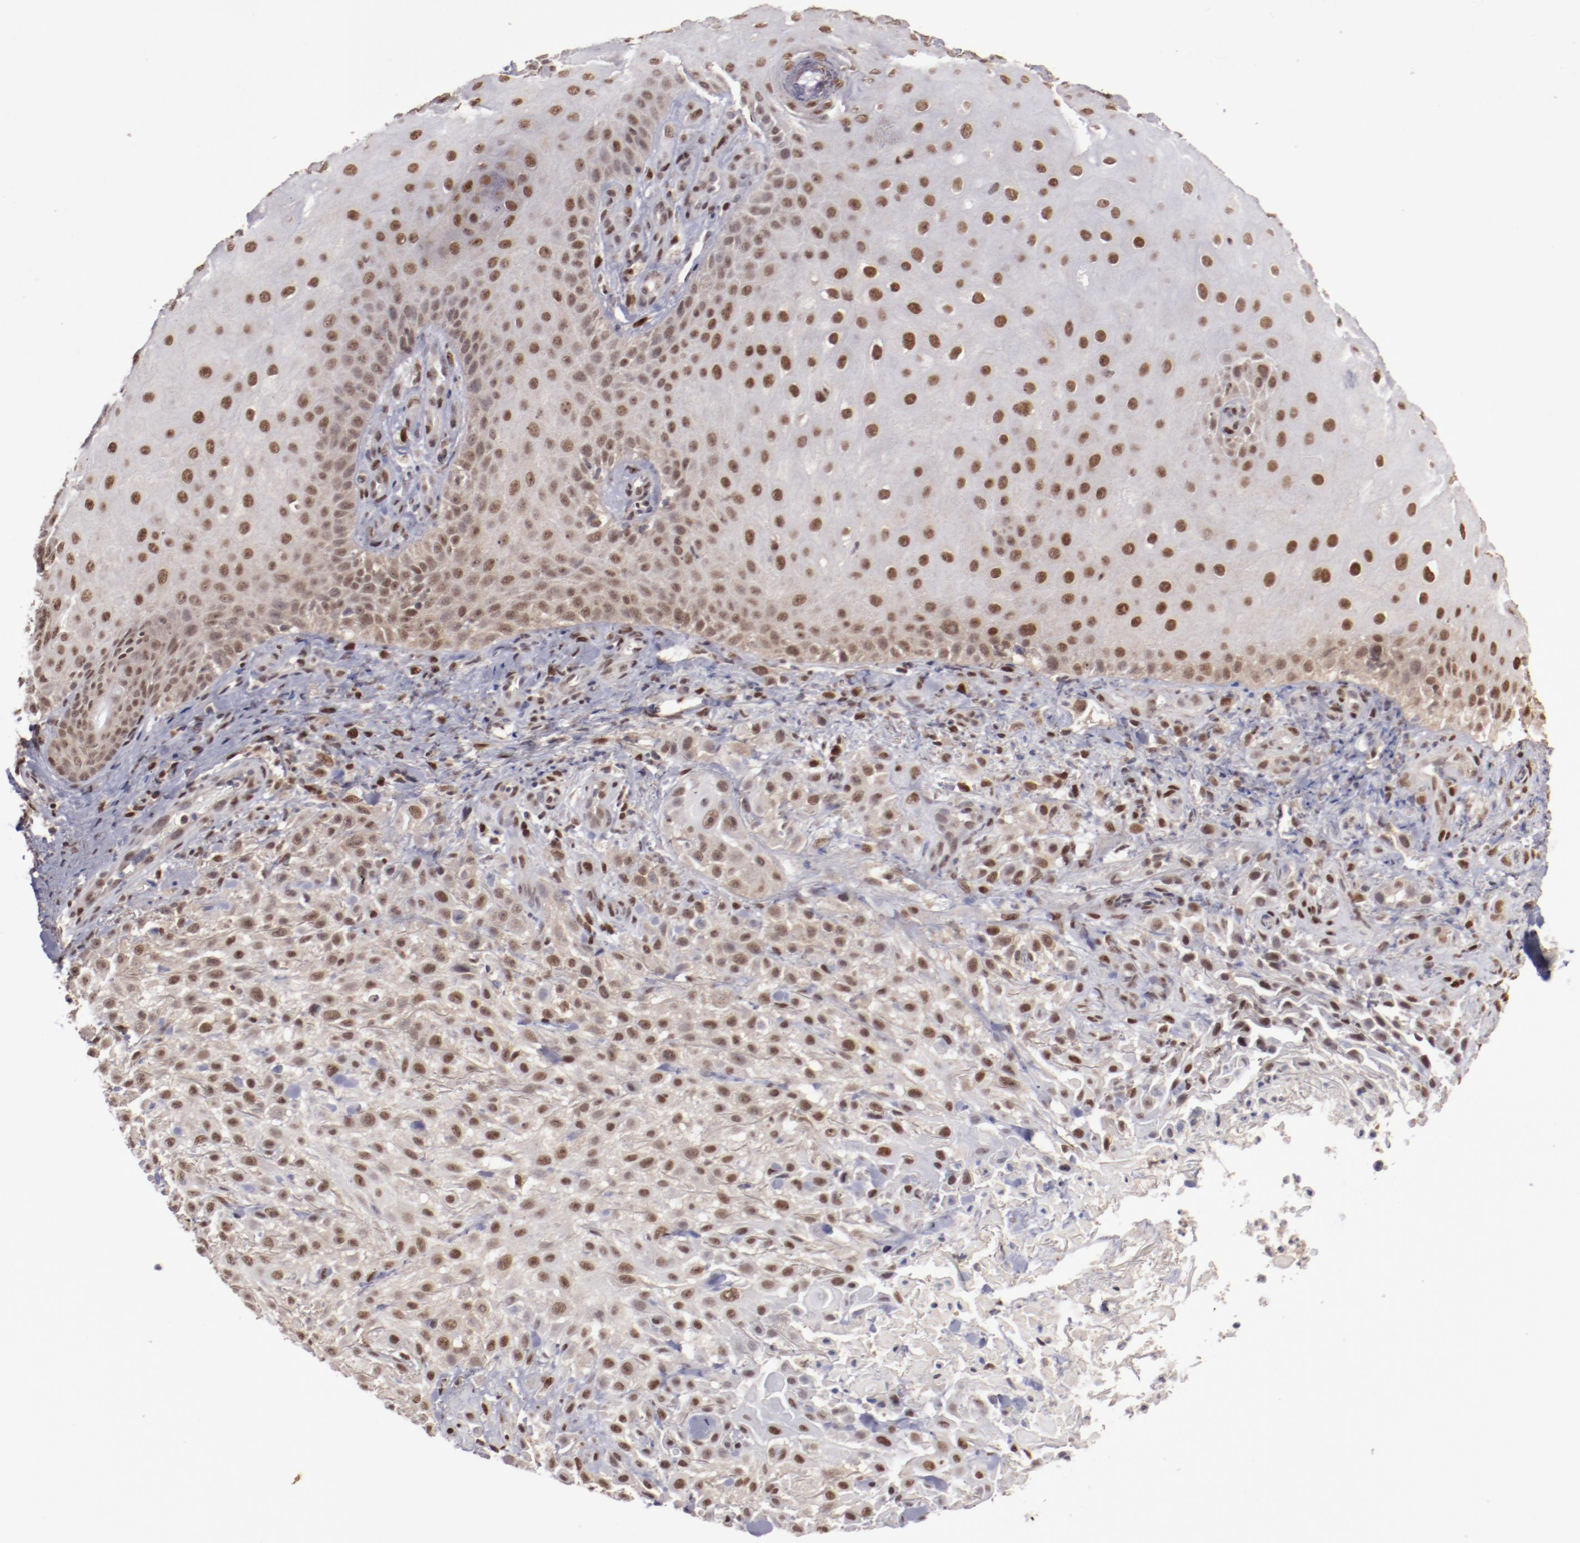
{"staining": {"intensity": "moderate", "quantity": ">75%", "location": "nuclear"}, "tissue": "skin cancer", "cell_type": "Tumor cells", "image_type": "cancer", "snomed": [{"axis": "morphology", "description": "Squamous cell carcinoma, NOS"}, {"axis": "topography", "description": "Skin"}], "caption": "A micrograph of human squamous cell carcinoma (skin) stained for a protein shows moderate nuclear brown staining in tumor cells.", "gene": "ARNT", "patient": {"sex": "female", "age": 42}}